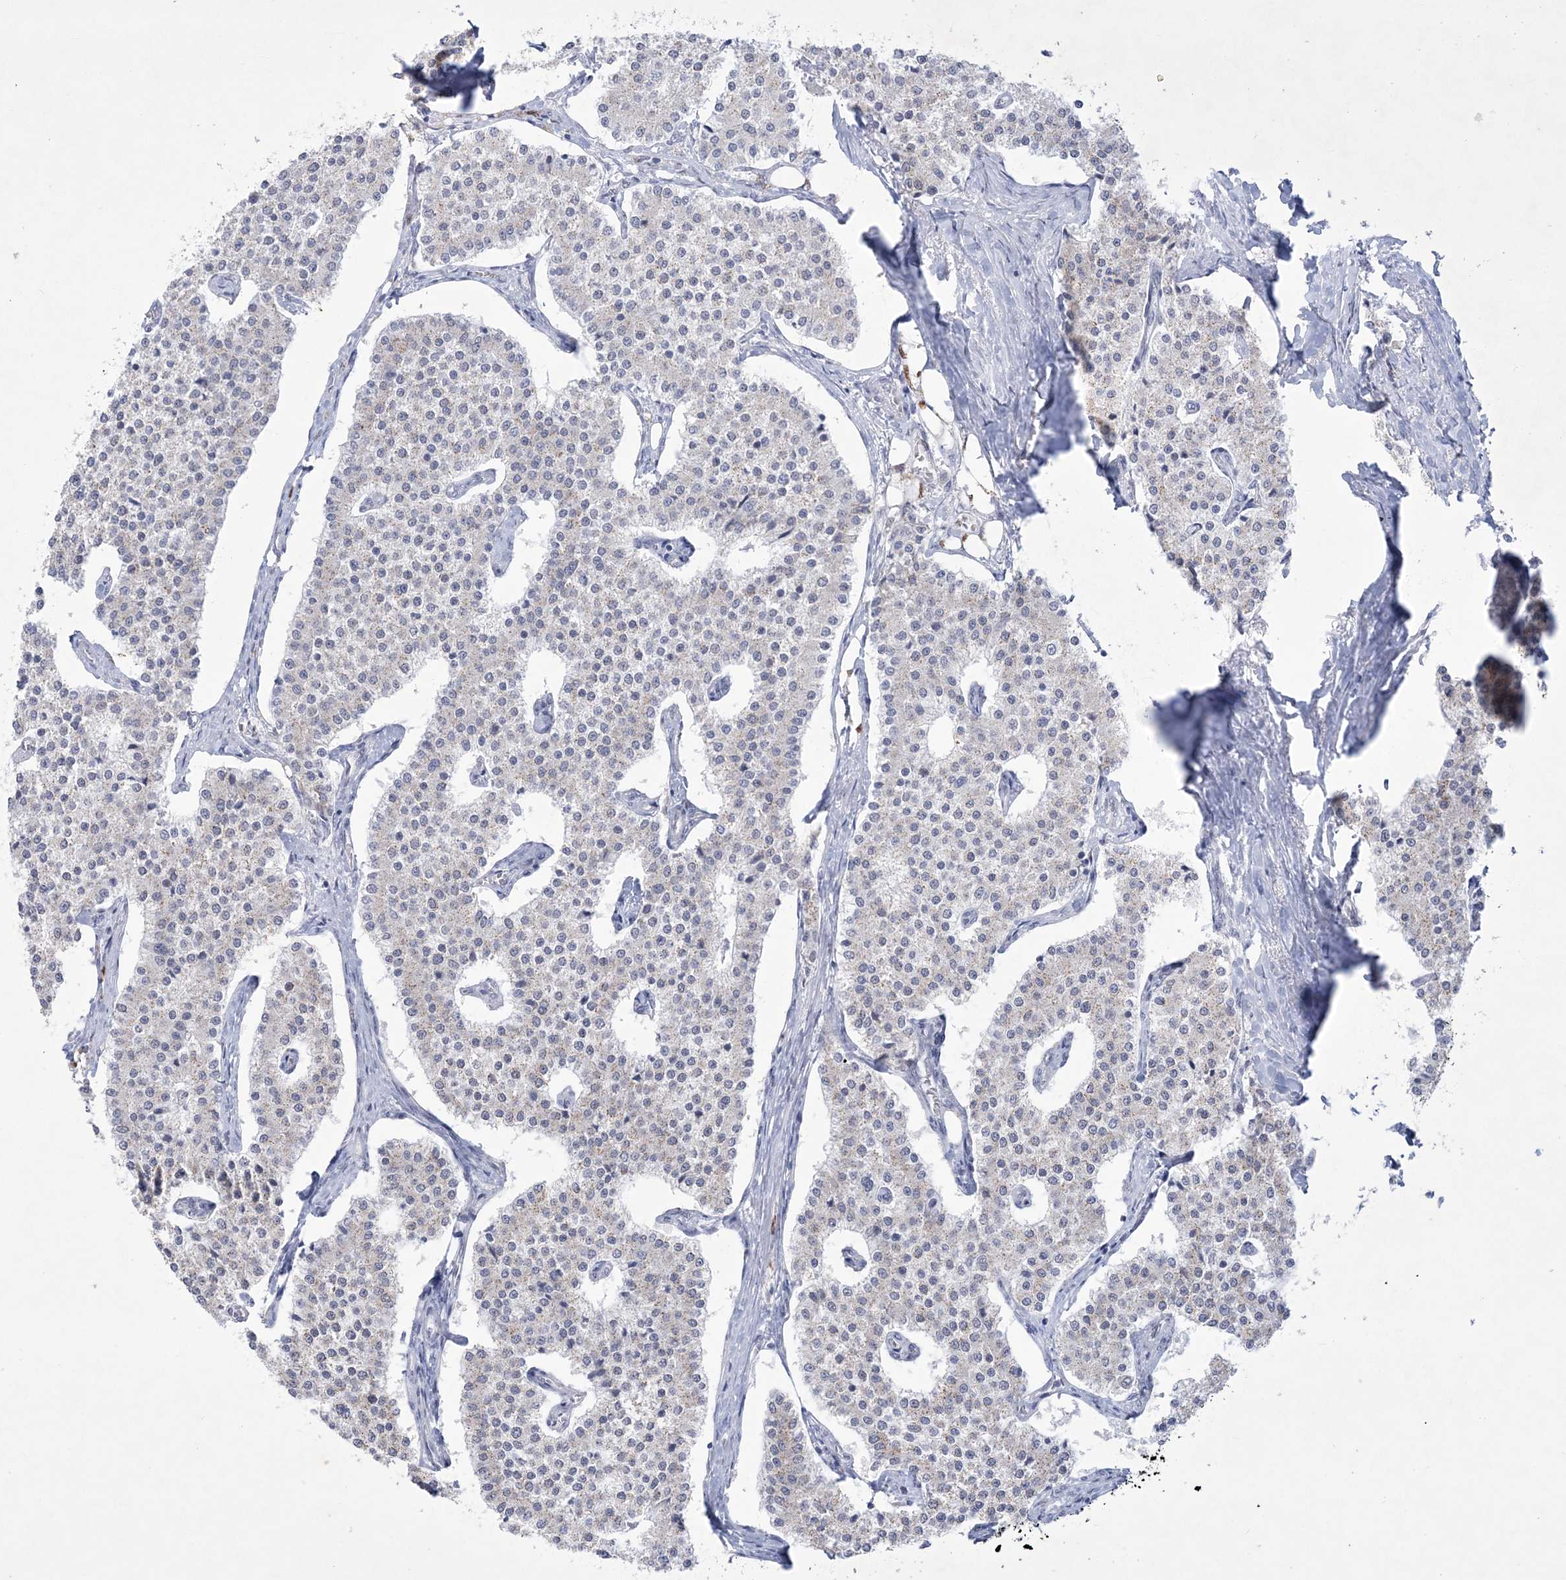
{"staining": {"intensity": "negative", "quantity": "none", "location": "none"}, "tissue": "carcinoid", "cell_type": "Tumor cells", "image_type": "cancer", "snomed": [{"axis": "morphology", "description": "Carcinoid, malignant, NOS"}, {"axis": "topography", "description": "Colon"}], "caption": "Tumor cells show no significant expression in malignant carcinoid. Brightfield microscopy of immunohistochemistry stained with DAB (3,3'-diaminobenzidine) (brown) and hematoxylin (blue), captured at high magnification.", "gene": "WDR27", "patient": {"sex": "female", "age": 52}}